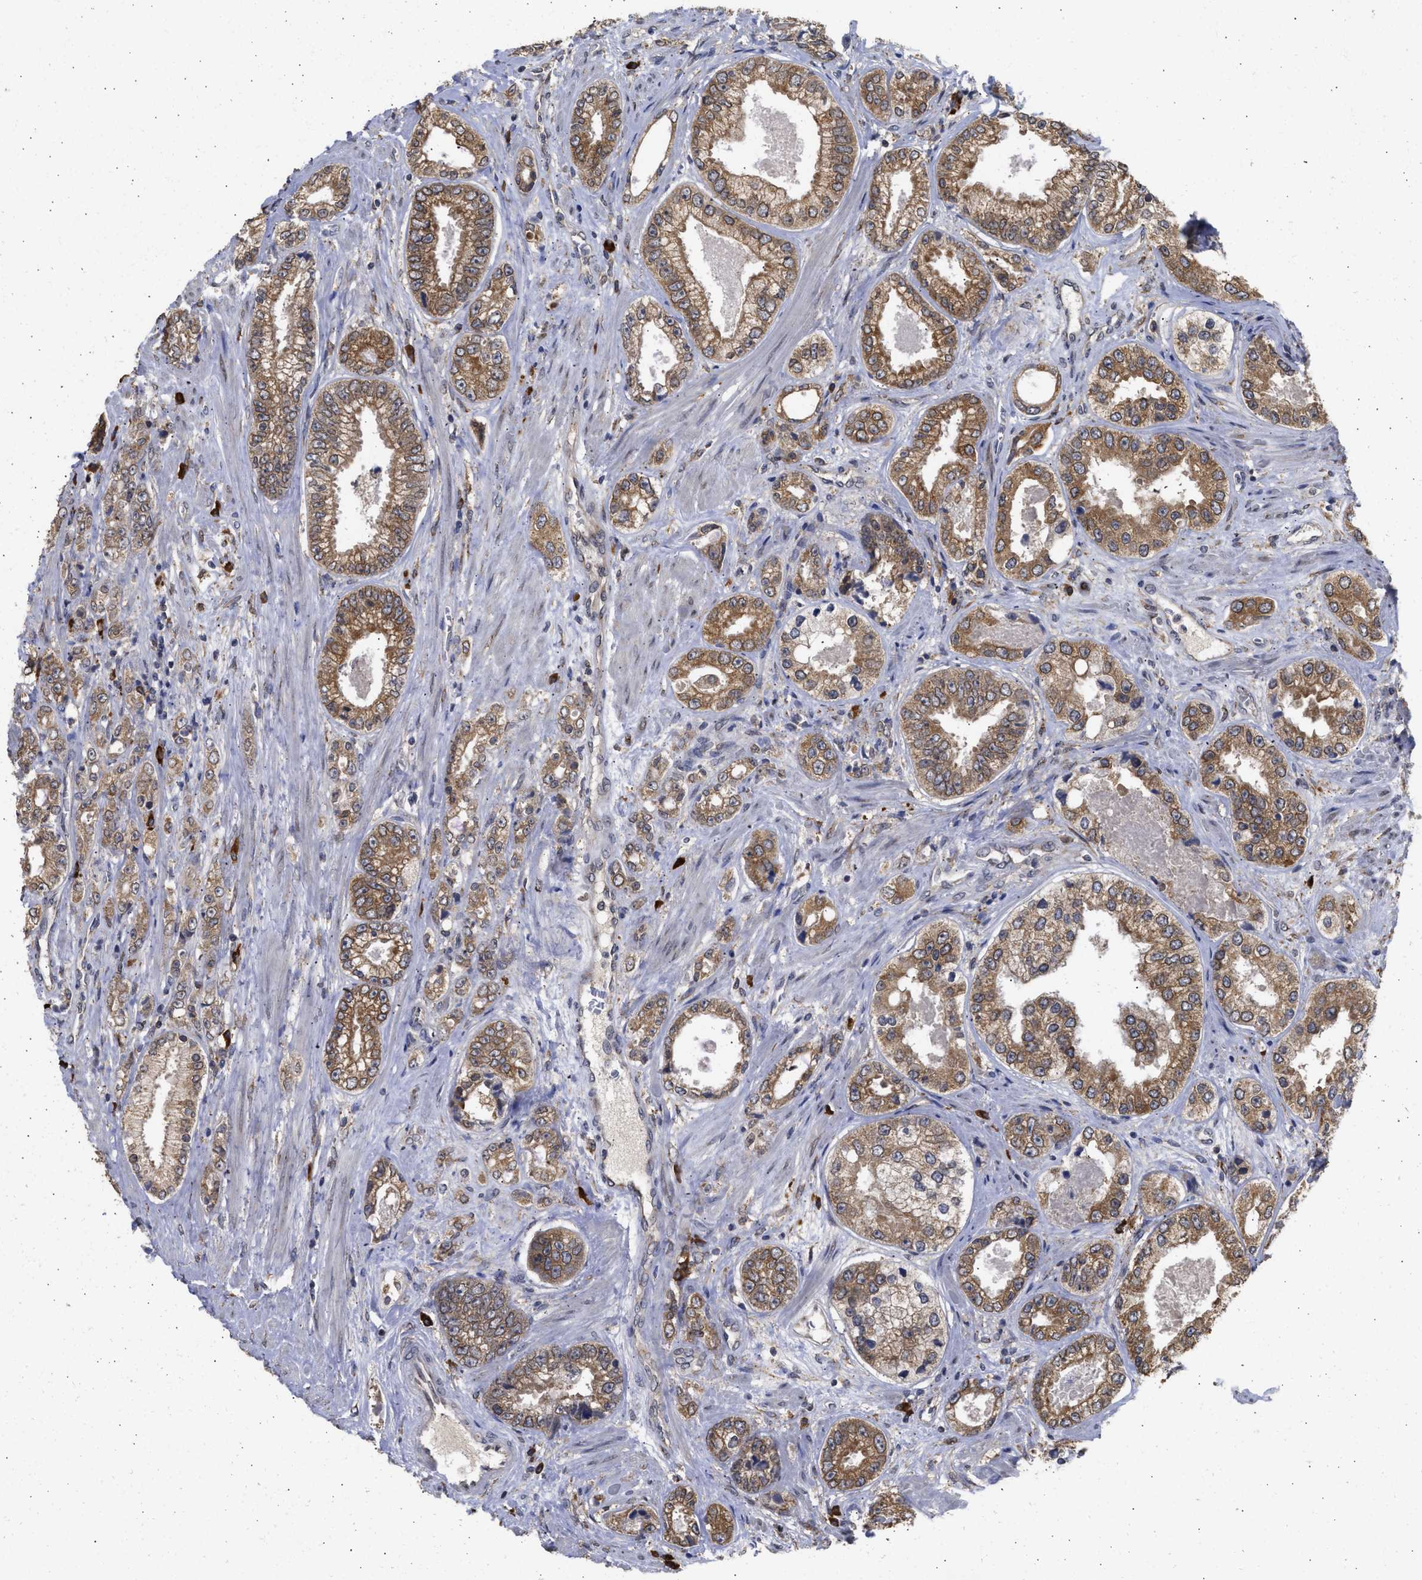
{"staining": {"intensity": "moderate", "quantity": ">75%", "location": "cytoplasmic/membranous"}, "tissue": "prostate cancer", "cell_type": "Tumor cells", "image_type": "cancer", "snomed": [{"axis": "morphology", "description": "Adenocarcinoma, High grade"}, {"axis": "topography", "description": "Prostate"}], "caption": "Immunohistochemical staining of prostate high-grade adenocarcinoma exhibits medium levels of moderate cytoplasmic/membranous protein expression in about >75% of tumor cells.", "gene": "DNAJC1", "patient": {"sex": "male", "age": 61}}